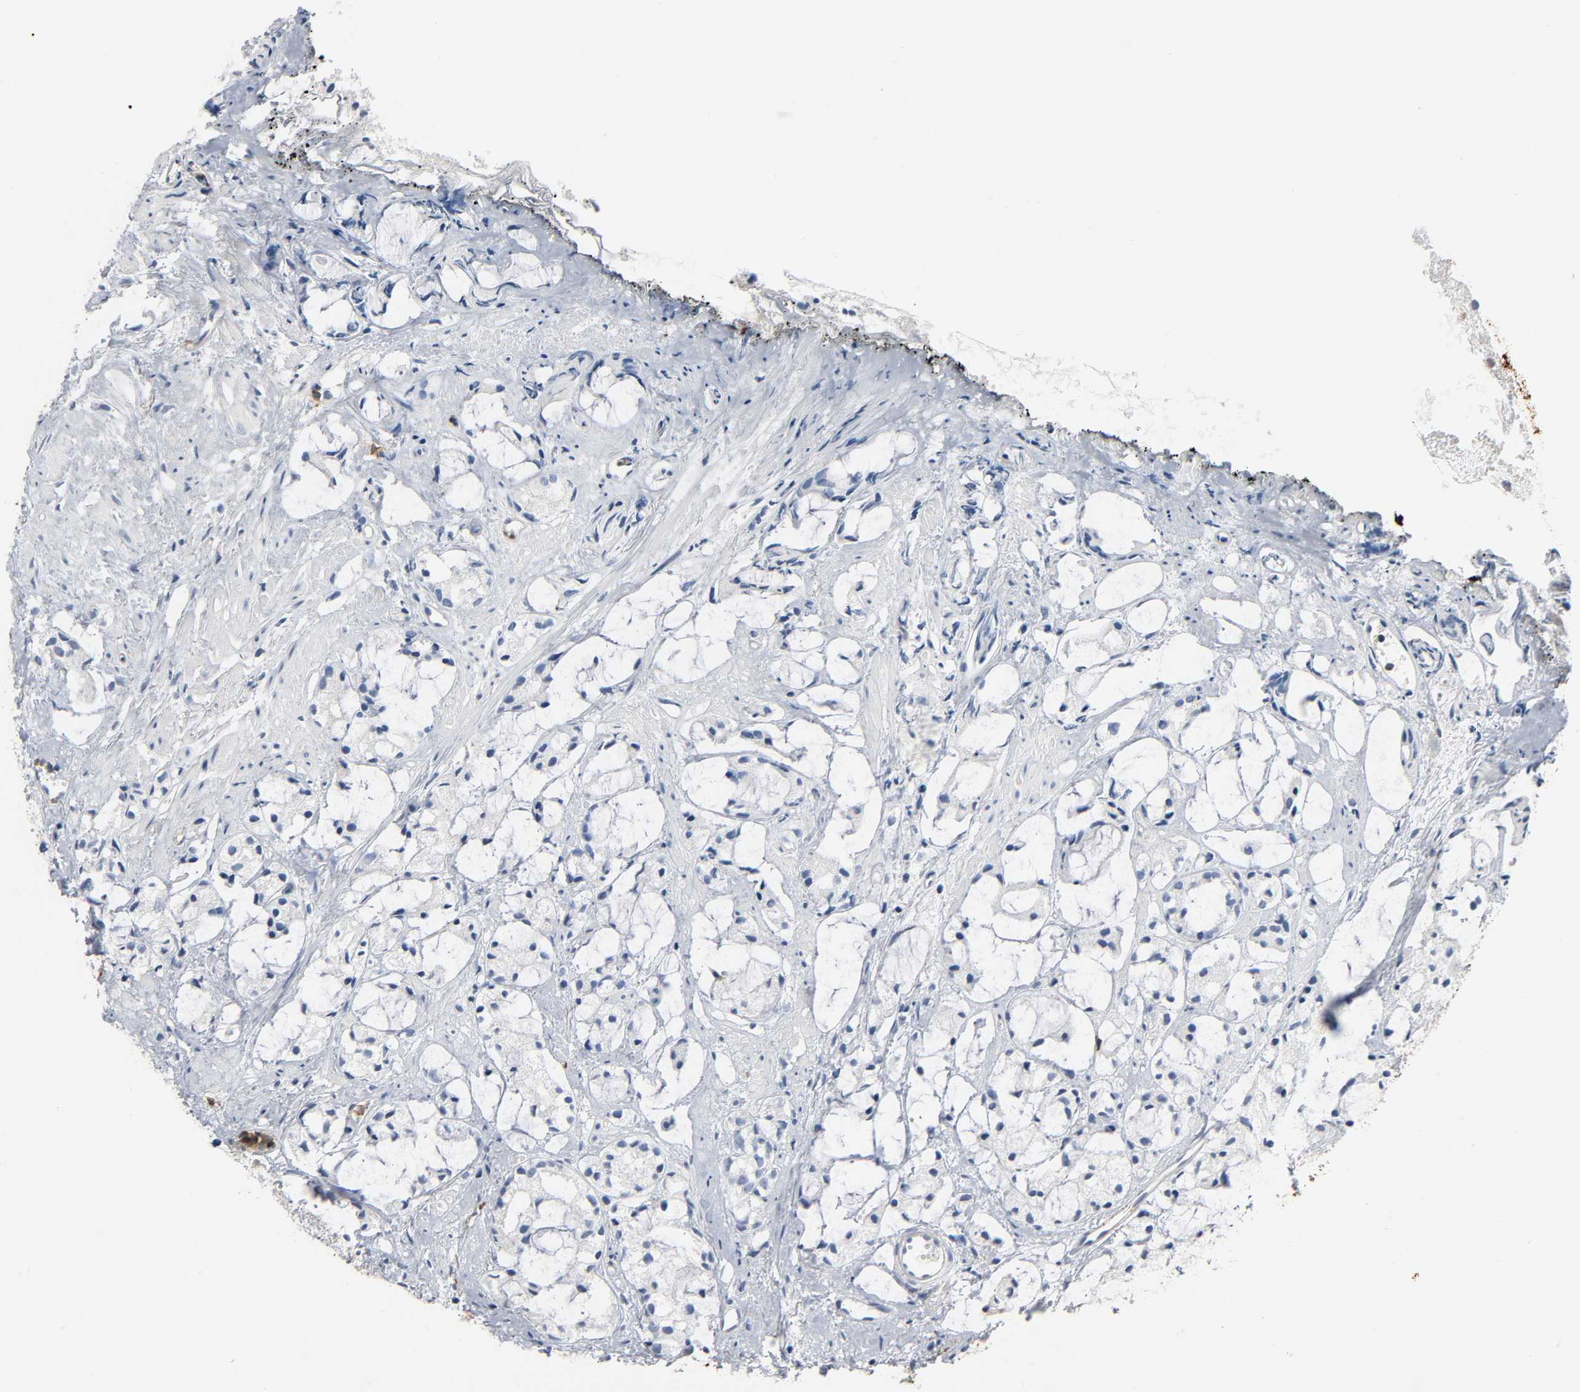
{"staining": {"intensity": "negative", "quantity": "none", "location": "none"}, "tissue": "prostate cancer", "cell_type": "Tumor cells", "image_type": "cancer", "snomed": [{"axis": "morphology", "description": "Adenocarcinoma, High grade"}, {"axis": "topography", "description": "Prostate"}], "caption": "Tumor cells show no significant protein positivity in prostate cancer.", "gene": "ANPEP", "patient": {"sex": "male", "age": 85}}